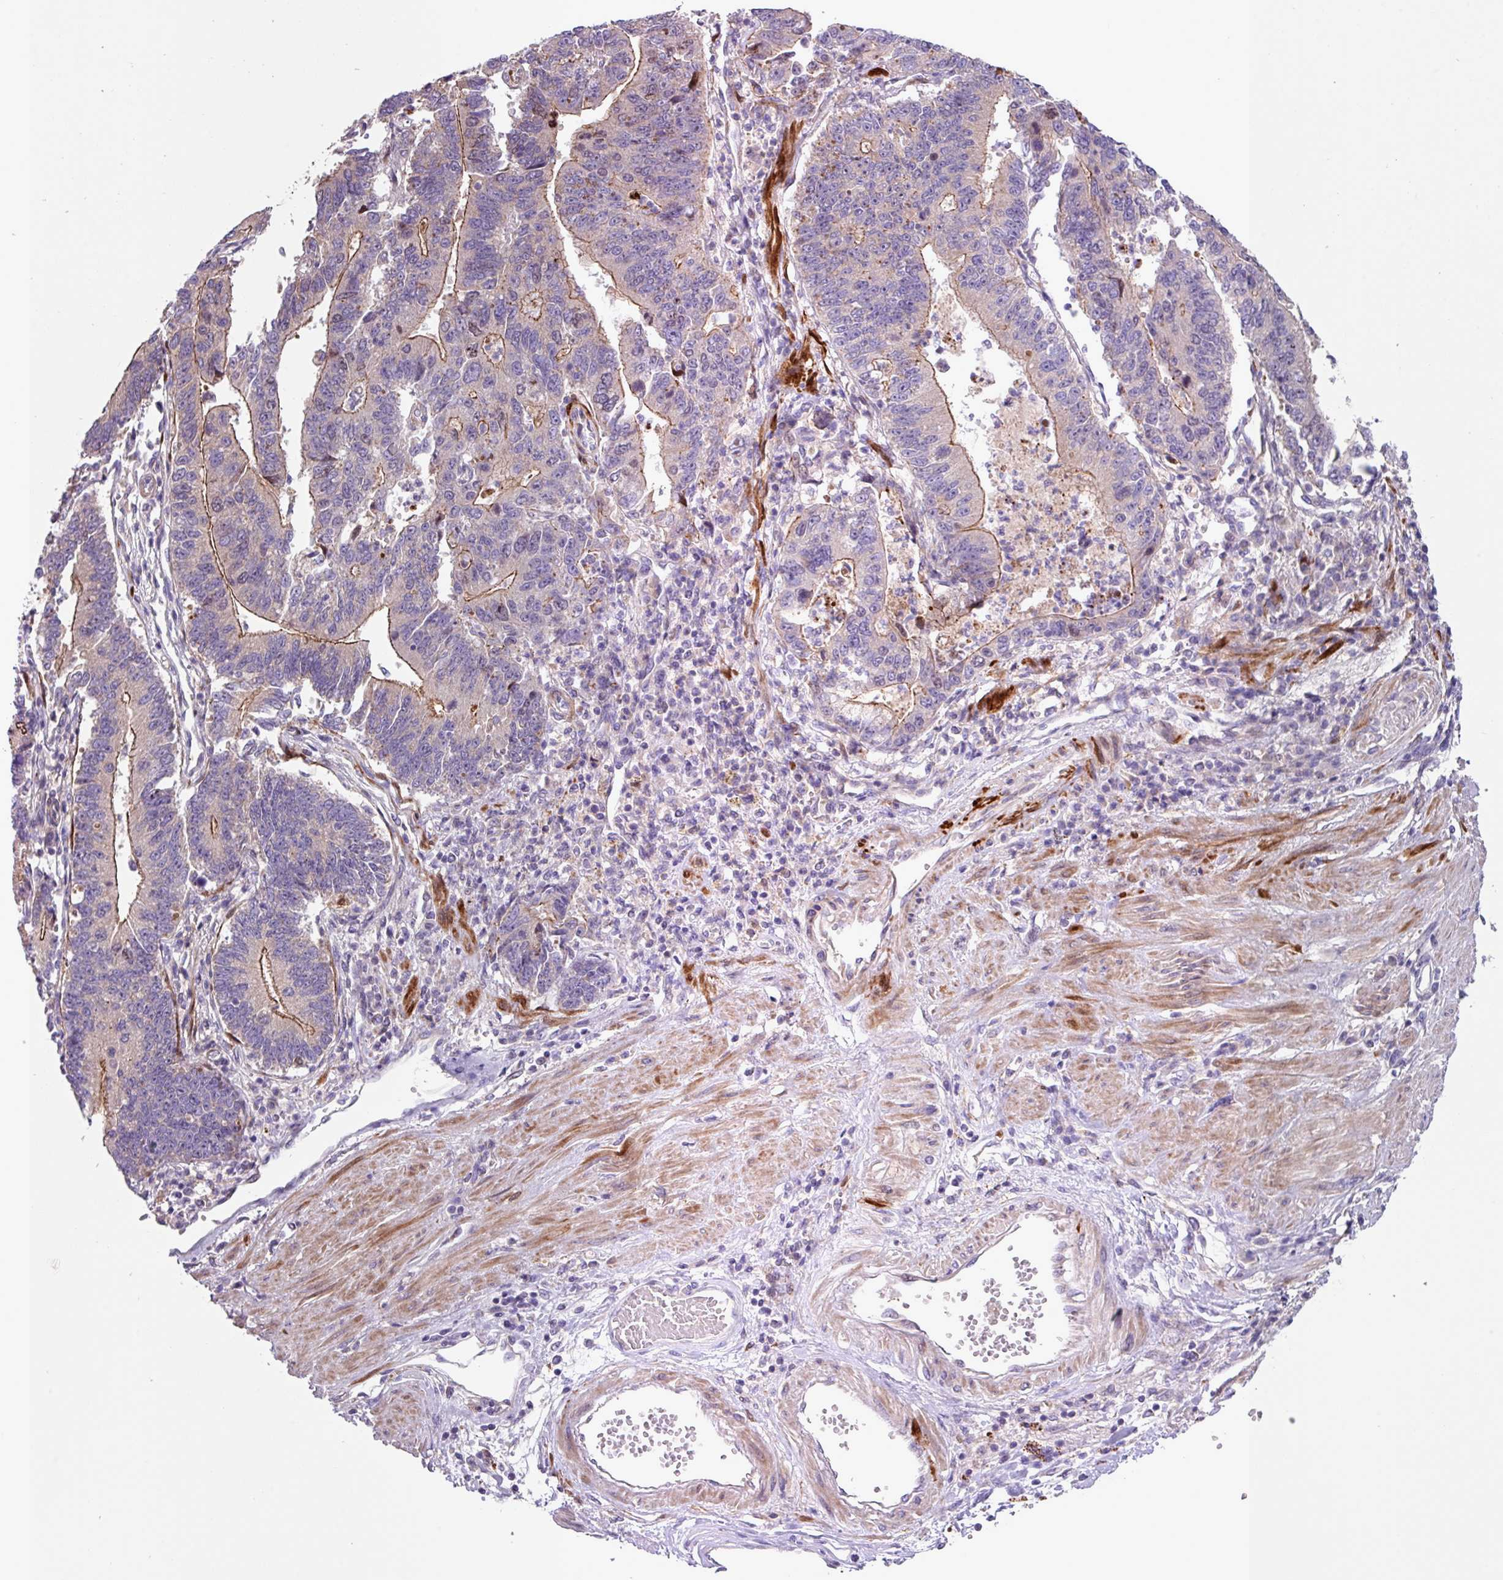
{"staining": {"intensity": "moderate", "quantity": "<25%", "location": "cytoplasmic/membranous"}, "tissue": "stomach cancer", "cell_type": "Tumor cells", "image_type": "cancer", "snomed": [{"axis": "morphology", "description": "Adenocarcinoma, NOS"}, {"axis": "topography", "description": "Stomach"}], "caption": "Stomach adenocarcinoma tissue shows moderate cytoplasmic/membranous positivity in approximately <25% of tumor cells (DAB (3,3'-diaminobenzidine) IHC, brown staining for protein, blue staining for nuclei).", "gene": "IQCJ", "patient": {"sex": "male", "age": 59}}